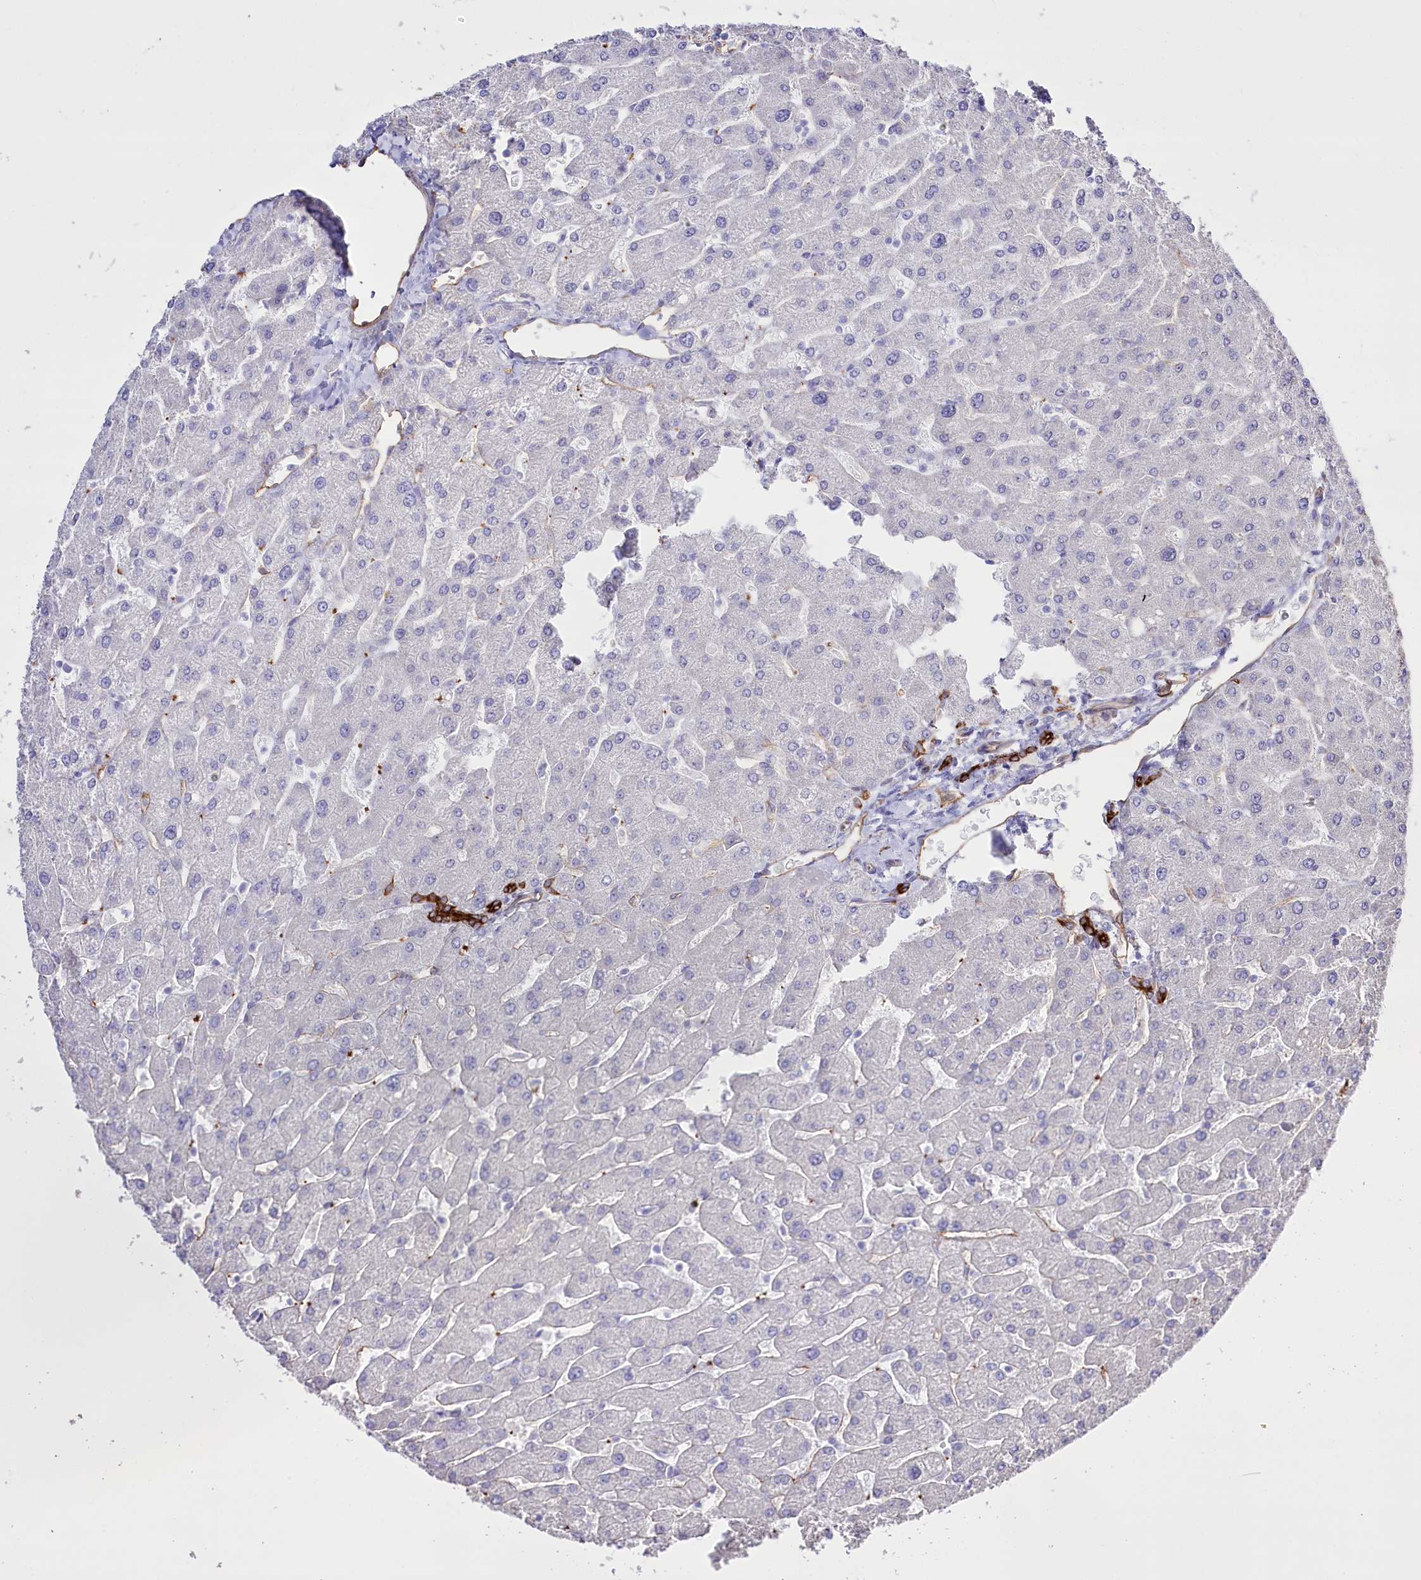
{"staining": {"intensity": "strong", "quantity": ">75%", "location": "cytoplasmic/membranous"}, "tissue": "liver", "cell_type": "Cholangiocytes", "image_type": "normal", "snomed": [{"axis": "morphology", "description": "Normal tissue, NOS"}, {"axis": "topography", "description": "Liver"}], "caption": "DAB (3,3'-diaminobenzidine) immunohistochemical staining of unremarkable liver shows strong cytoplasmic/membranous protein staining in about >75% of cholangiocytes.", "gene": "SLC39A10", "patient": {"sex": "male", "age": 55}}